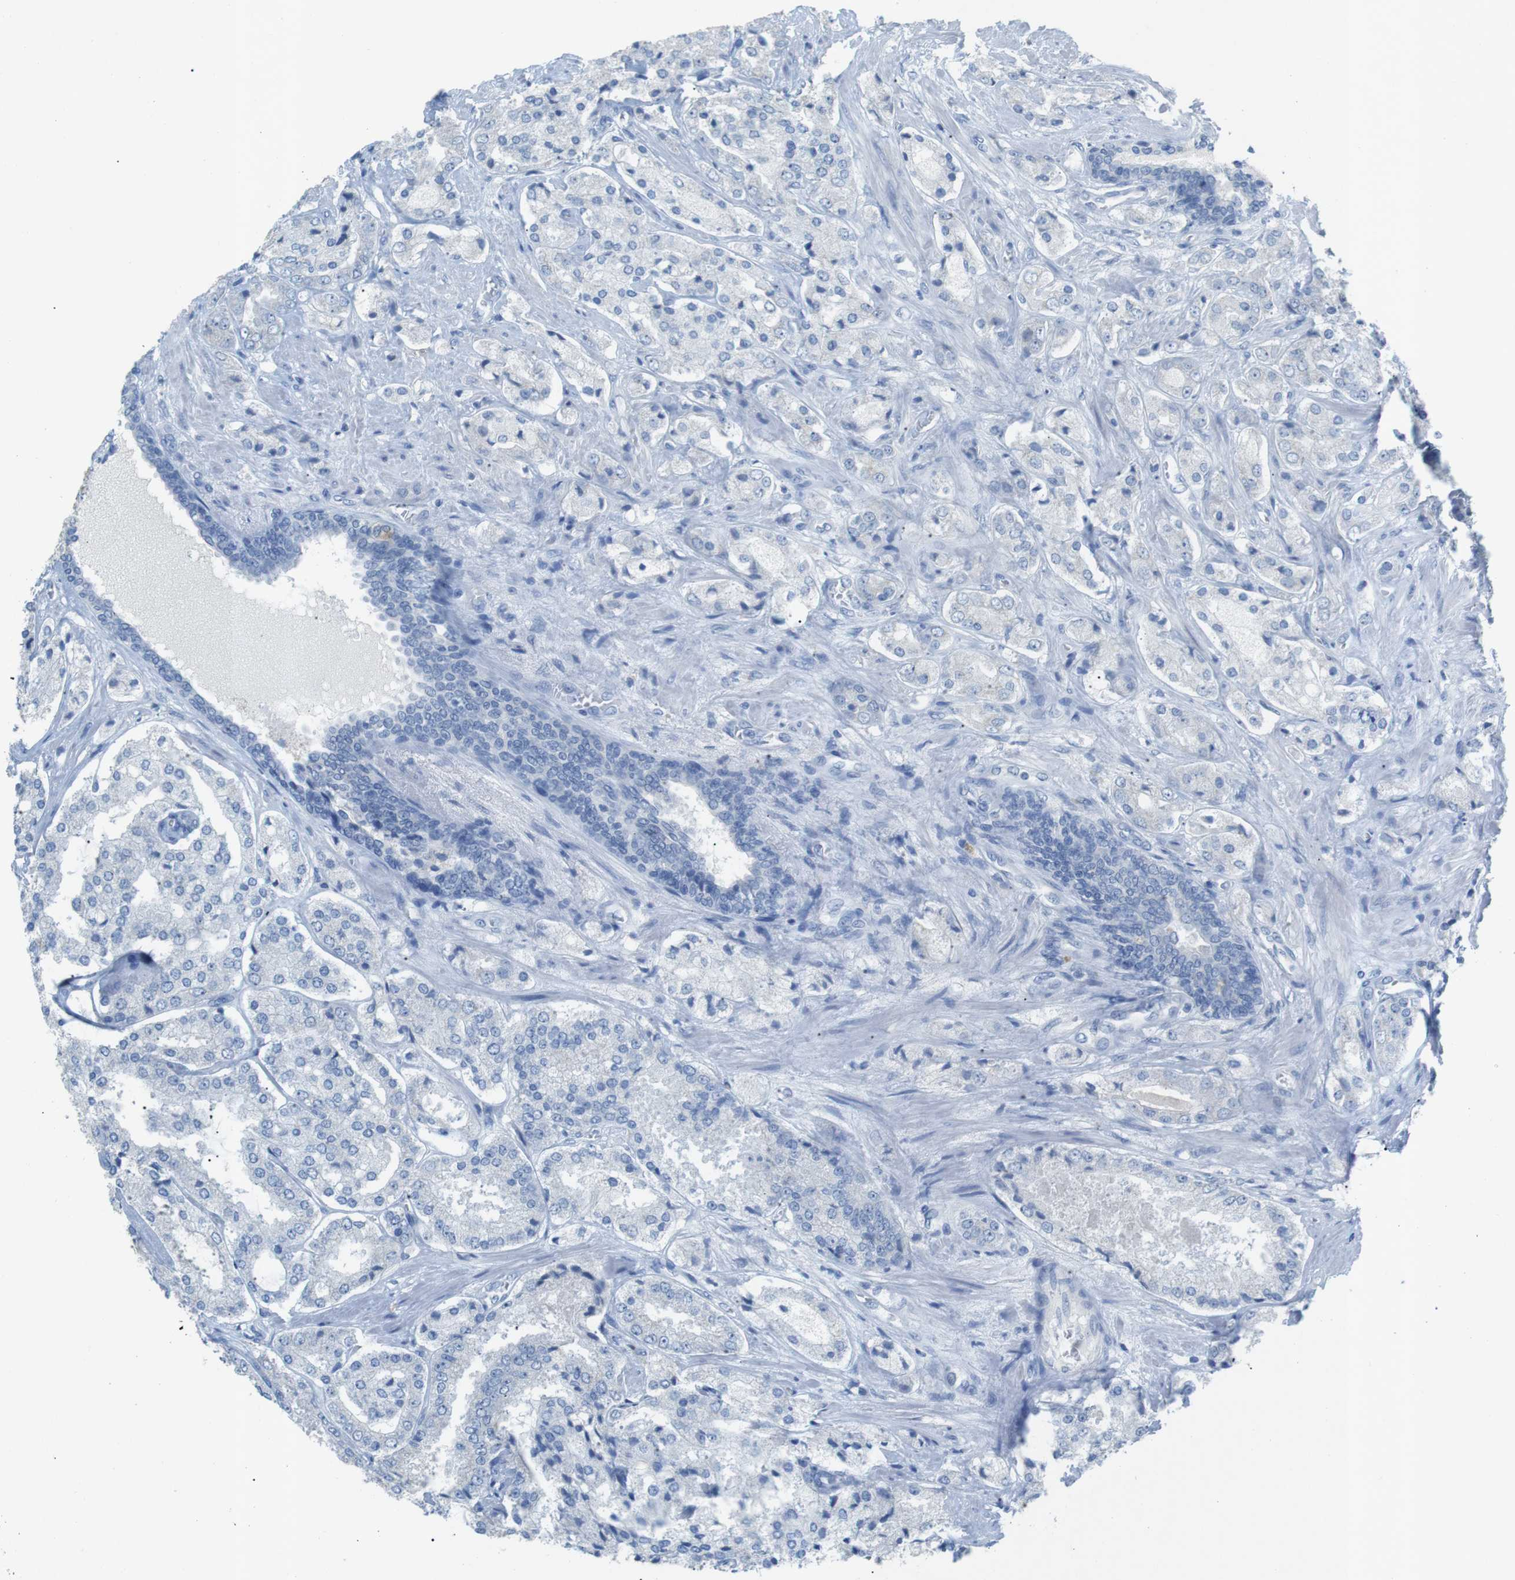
{"staining": {"intensity": "negative", "quantity": "none", "location": "none"}, "tissue": "prostate cancer", "cell_type": "Tumor cells", "image_type": "cancer", "snomed": [{"axis": "morphology", "description": "Adenocarcinoma, High grade"}, {"axis": "topography", "description": "Prostate"}], "caption": "An image of human prostate adenocarcinoma (high-grade) is negative for staining in tumor cells. (Immunohistochemistry (ihc), brightfield microscopy, high magnification).", "gene": "SALL4", "patient": {"sex": "male", "age": 65}}